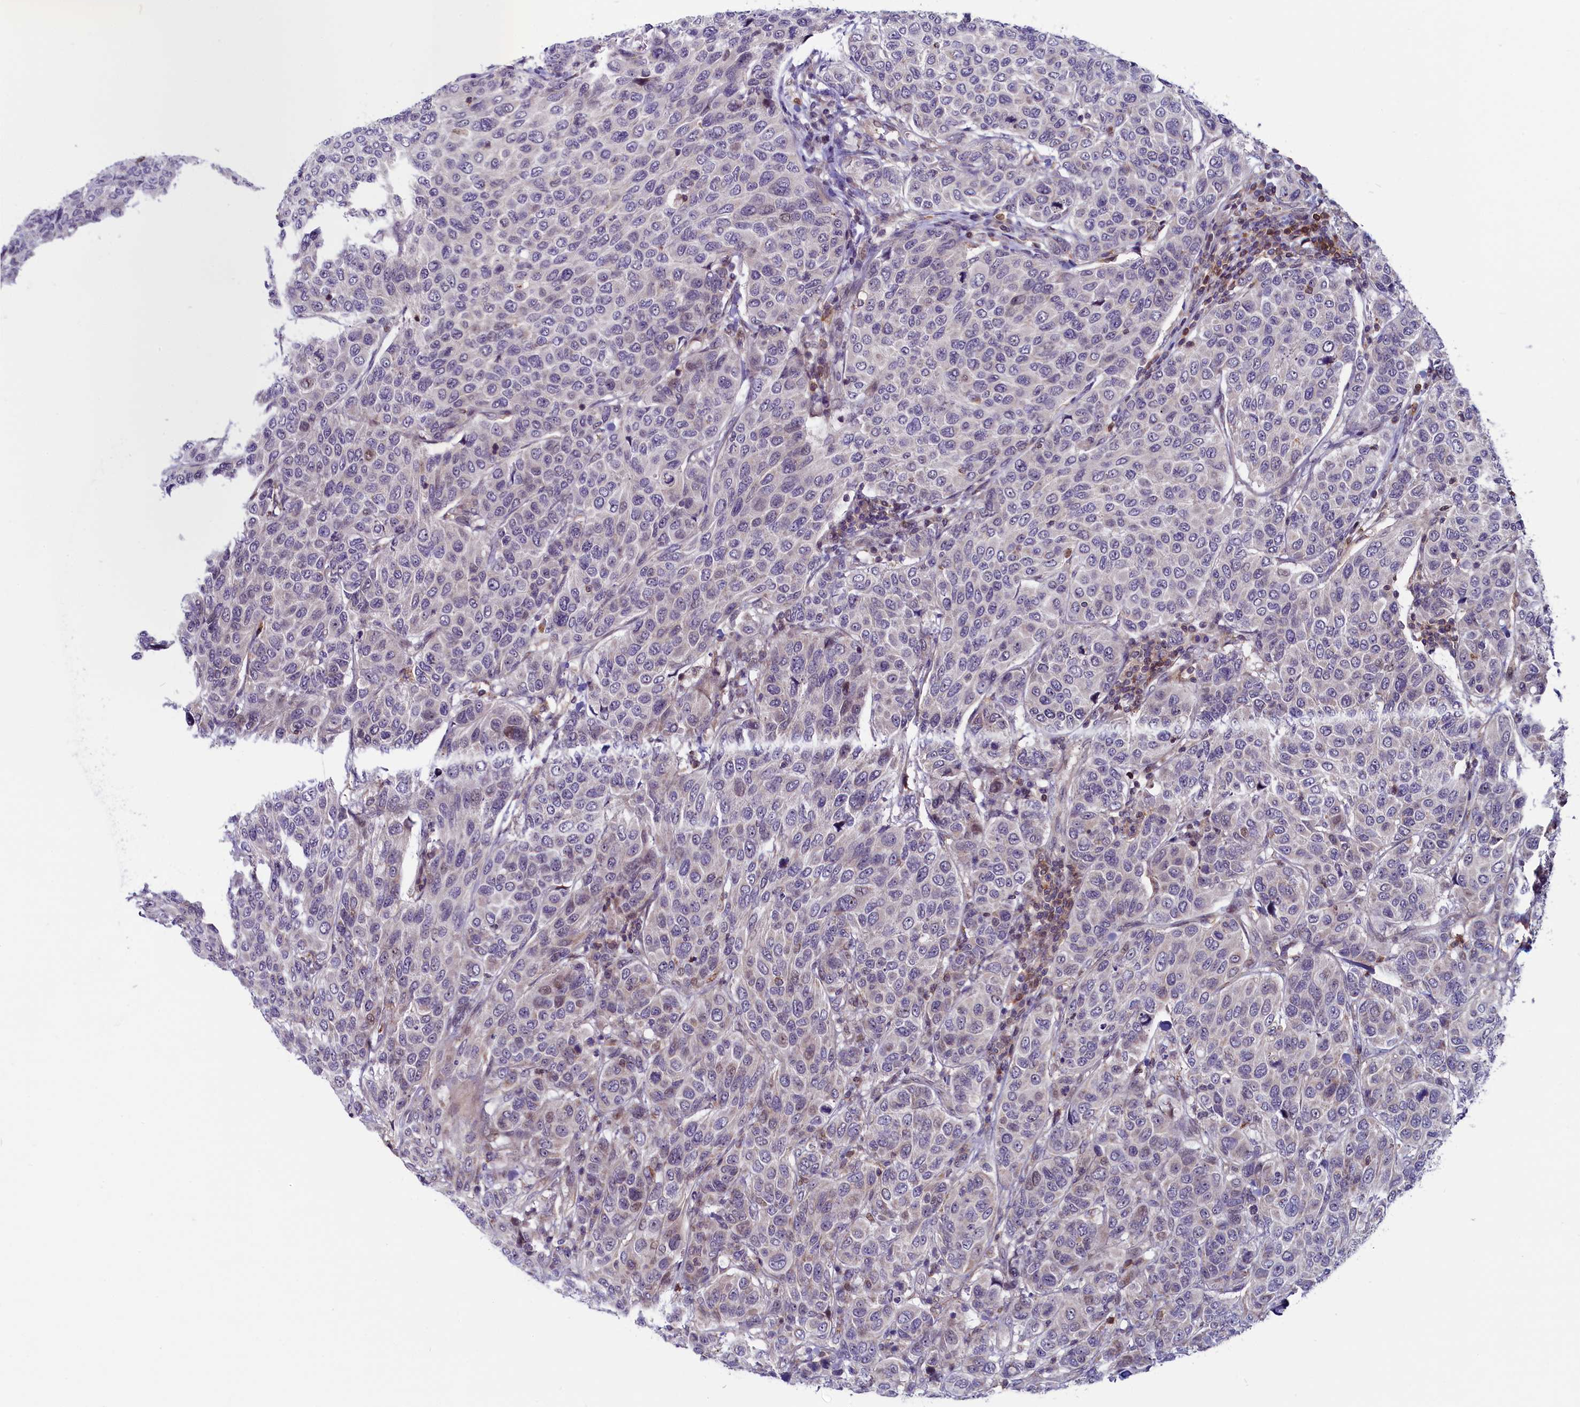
{"staining": {"intensity": "negative", "quantity": "none", "location": "none"}, "tissue": "breast cancer", "cell_type": "Tumor cells", "image_type": "cancer", "snomed": [{"axis": "morphology", "description": "Duct carcinoma"}, {"axis": "topography", "description": "Breast"}], "caption": "This is a histopathology image of IHC staining of breast intraductal carcinoma, which shows no expression in tumor cells. Nuclei are stained in blue.", "gene": "CIAPIN1", "patient": {"sex": "female", "age": 55}}